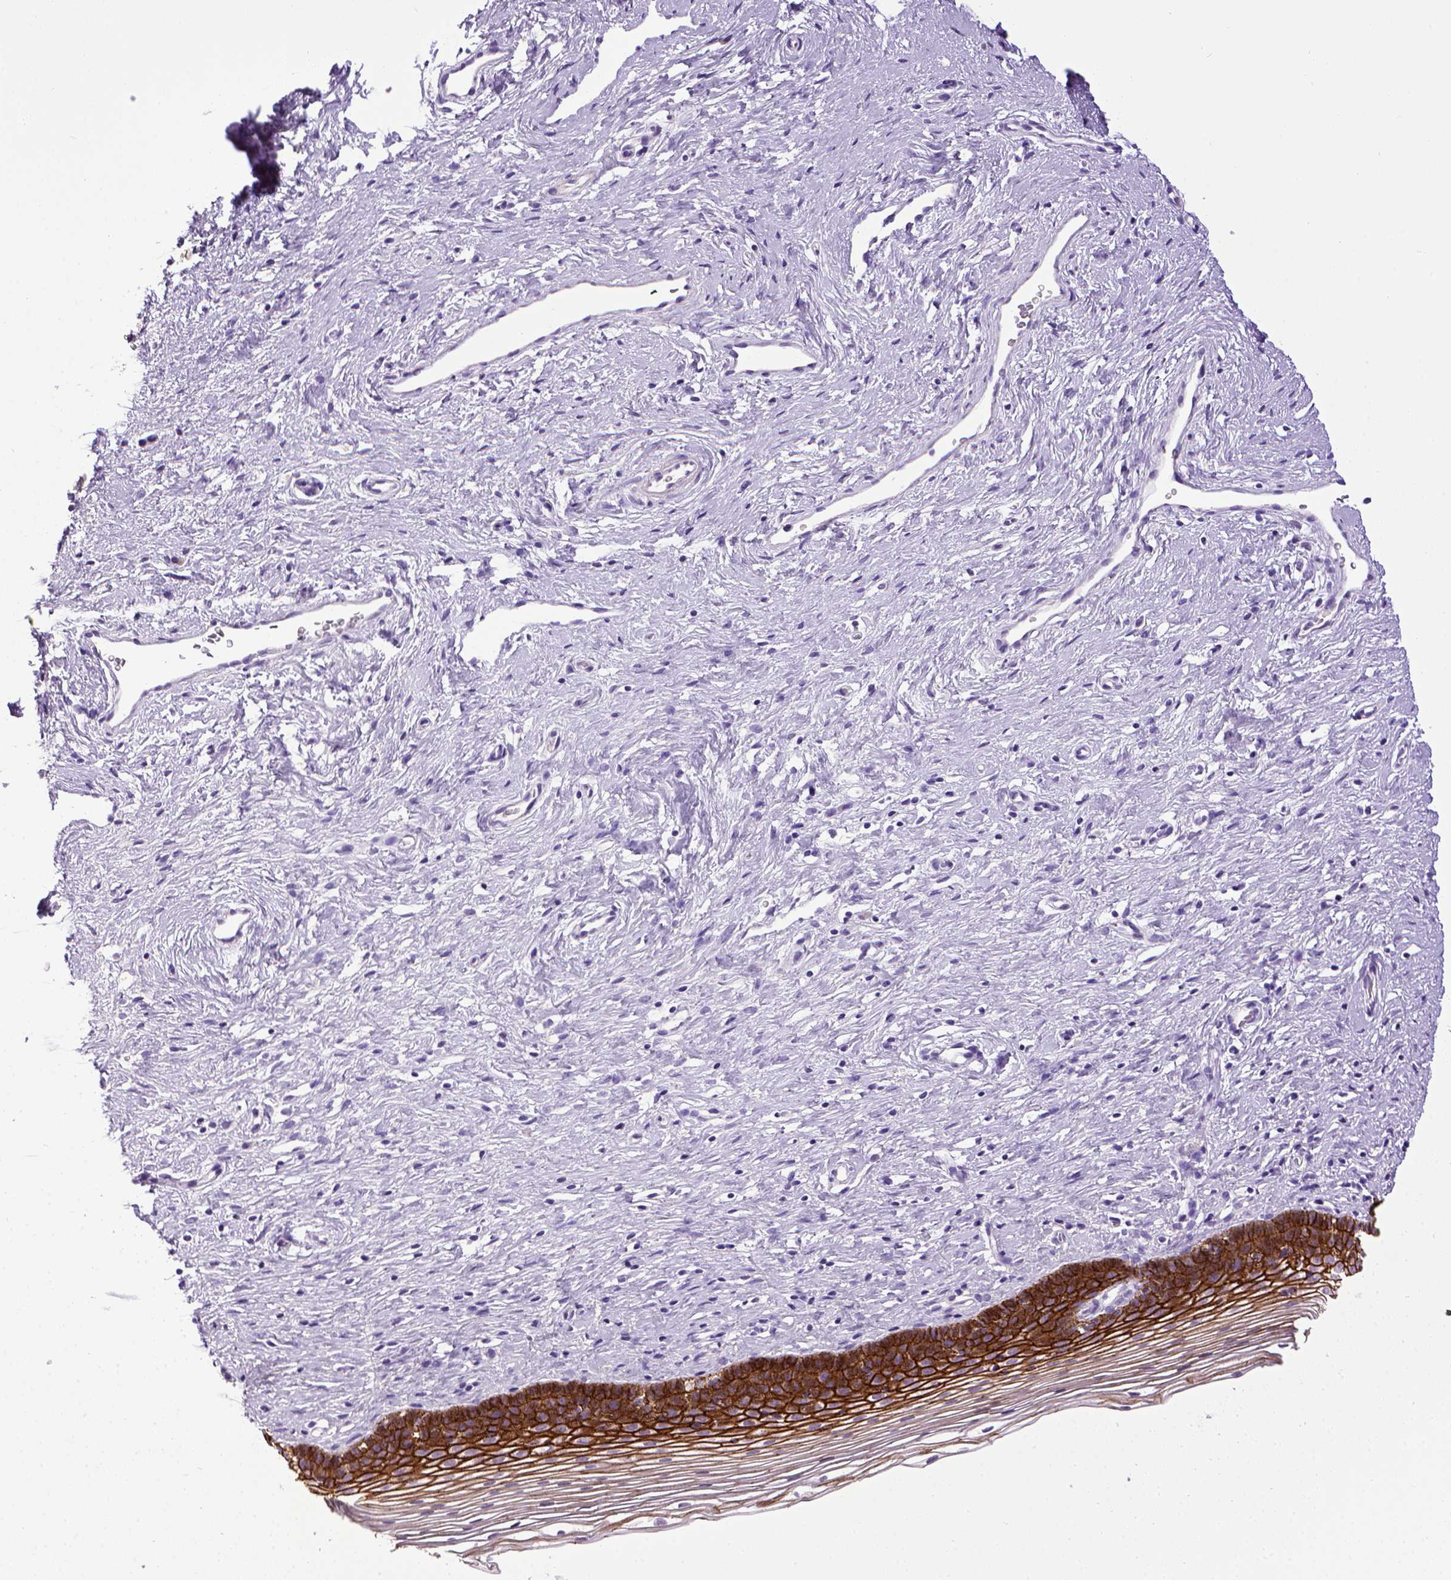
{"staining": {"intensity": "strong", "quantity": ">75%", "location": "cytoplasmic/membranous"}, "tissue": "cervix", "cell_type": "Glandular cells", "image_type": "normal", "snomed": [{"axis": "morphology", "description": "Normal tissue, NOS"}, {"axis": "topography", "description": "Cervix"}], "caption": "Immunohistochemistry micrograph of unremarkable cervix stained for a protein (brown), which displays high levels of strong cytoplasmic/membranous expression in approximately >75% of glandular cells.", "gene": "CDH1", "patient": {"sex": "female", "age": 39}}